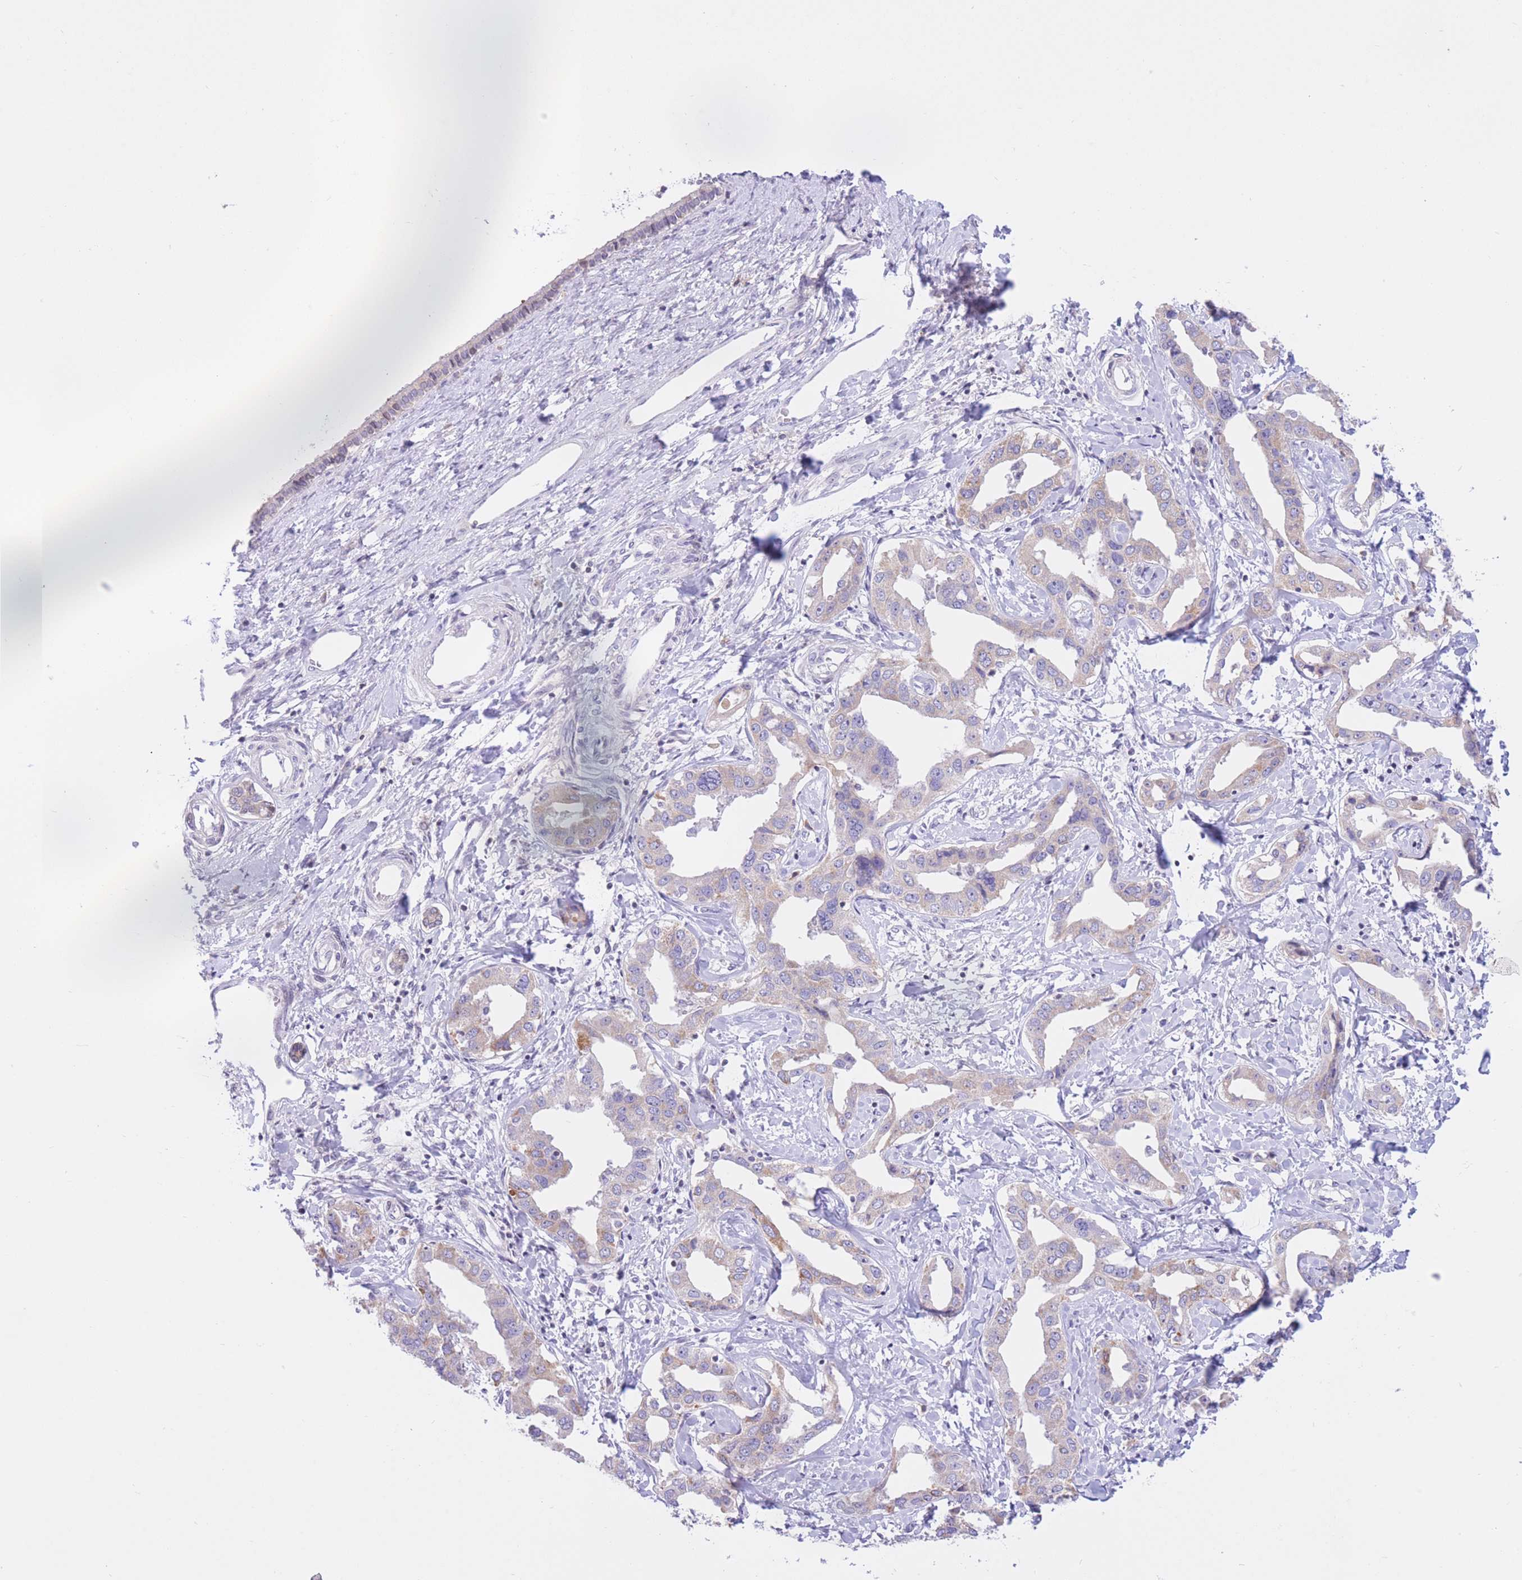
{"staining": {"intensity": "weak", "quantity": "25%-75%", "location": "cytoplasmic/membranous"}, "tissue": "liver cancer", "cell_type": "Tumor cells", "image_type": "cancer", "snomed": [{"axis": "morphology", "description": "Cholangiocarcinoma"}, {"axis": "topography", "description": "Liver"}], "caption": "Liver cancer (cholangiocarcinoma) stained for a protein demonstrates weak cytoplasmic/membranous positivity in tumor cells.", "gene": "RPL39L", "patient": {"sex": "male", "age": 59}}